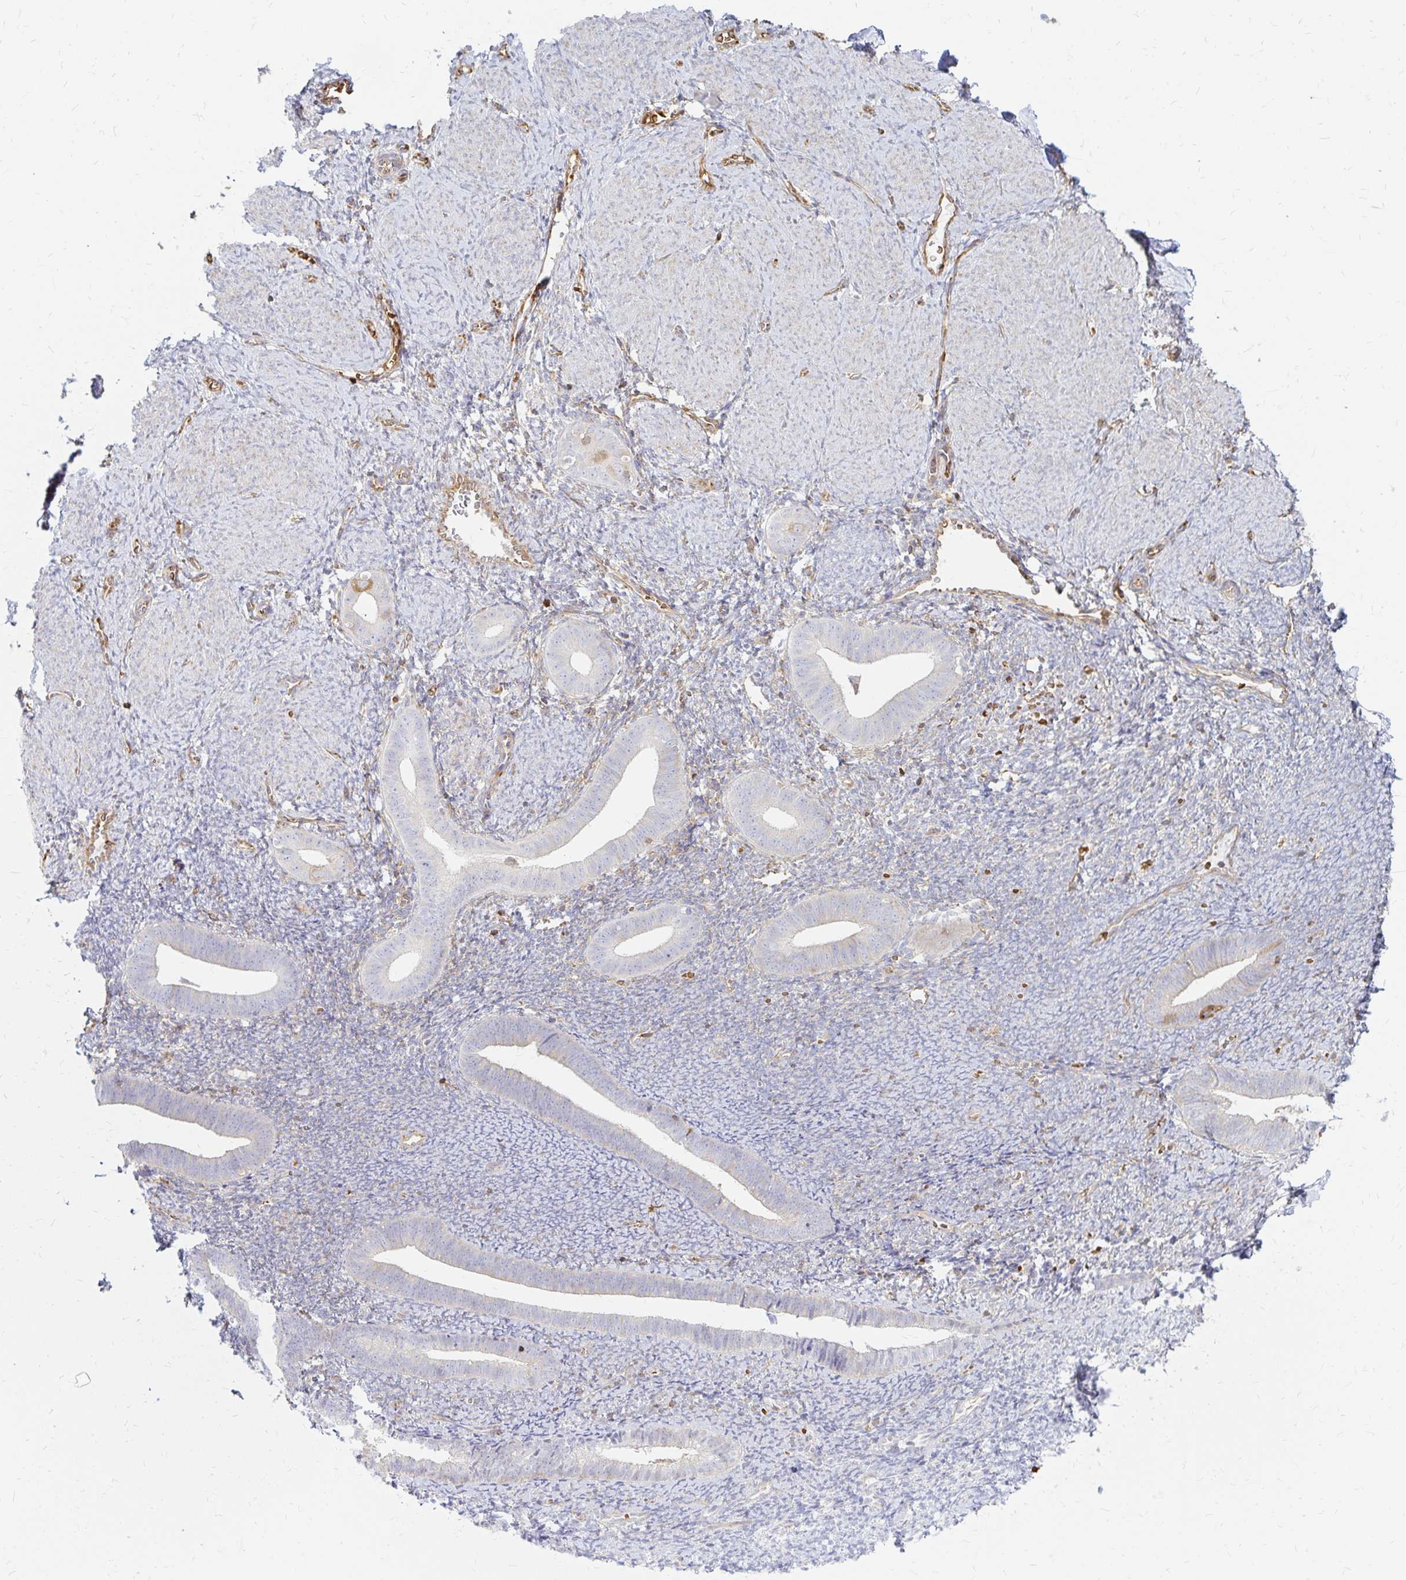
{"staining": {"intensity": "negative", "quantity": "none", "location": "none"}, "tissue": "endometrium", "cell_type": "Cells in endometrial stroma", "image_type": "normal", "snomed": [{"axis": "morphology", "description": "Normal tissue, NOS"}, {"axis": "topography", "description": "Endometrium"}], "caption": "This is a image of IHC staining of benign endometrium, which shows no staining in cells in endometrial stroma.", "gene": "CAST", "patient": {"sex": "female", "age": 39}}